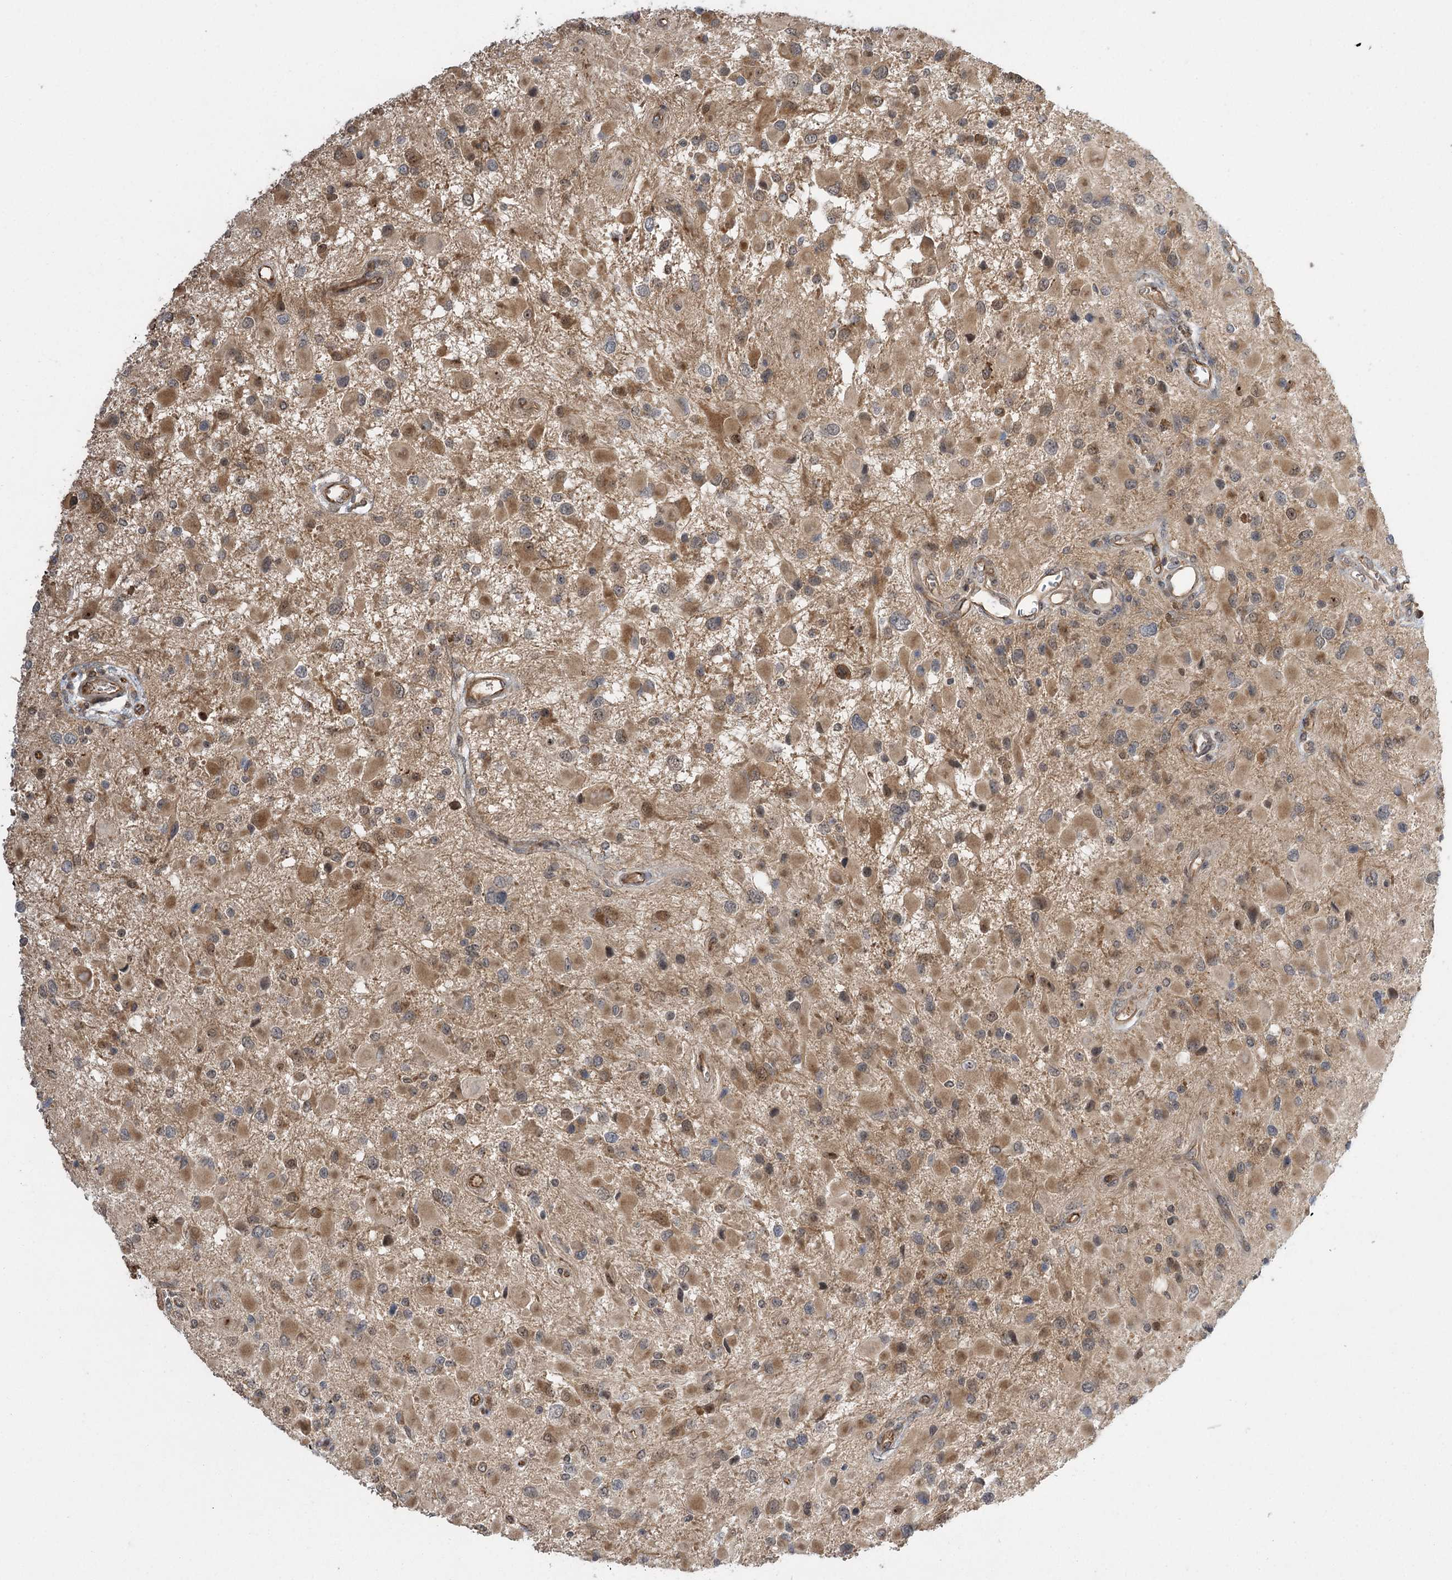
{"staining": {"intensity": "moderate", "quantity": ">75%", "location": "cytoplasmic/membranous,nuclear"}, "tissue": "glioma", "cell_type": "Tumor cells", "image_type": "cancer", "snomed": [{"axis": "morphology", "description": "Glioma, malignant, High grade"}, {"axis": "topography", "description": "Brain"}], "caption": "Tumor cells exhibit medium levels of moderate cytoplasmic/membranous and nuclear positivity in approximately >75% of cells in human malignant high-grade glioma. (Brightfield microscopy of DAB IHC at high magnification).", "gene": "SERGEF", "patient": {"sex": "male", "age": 53}}